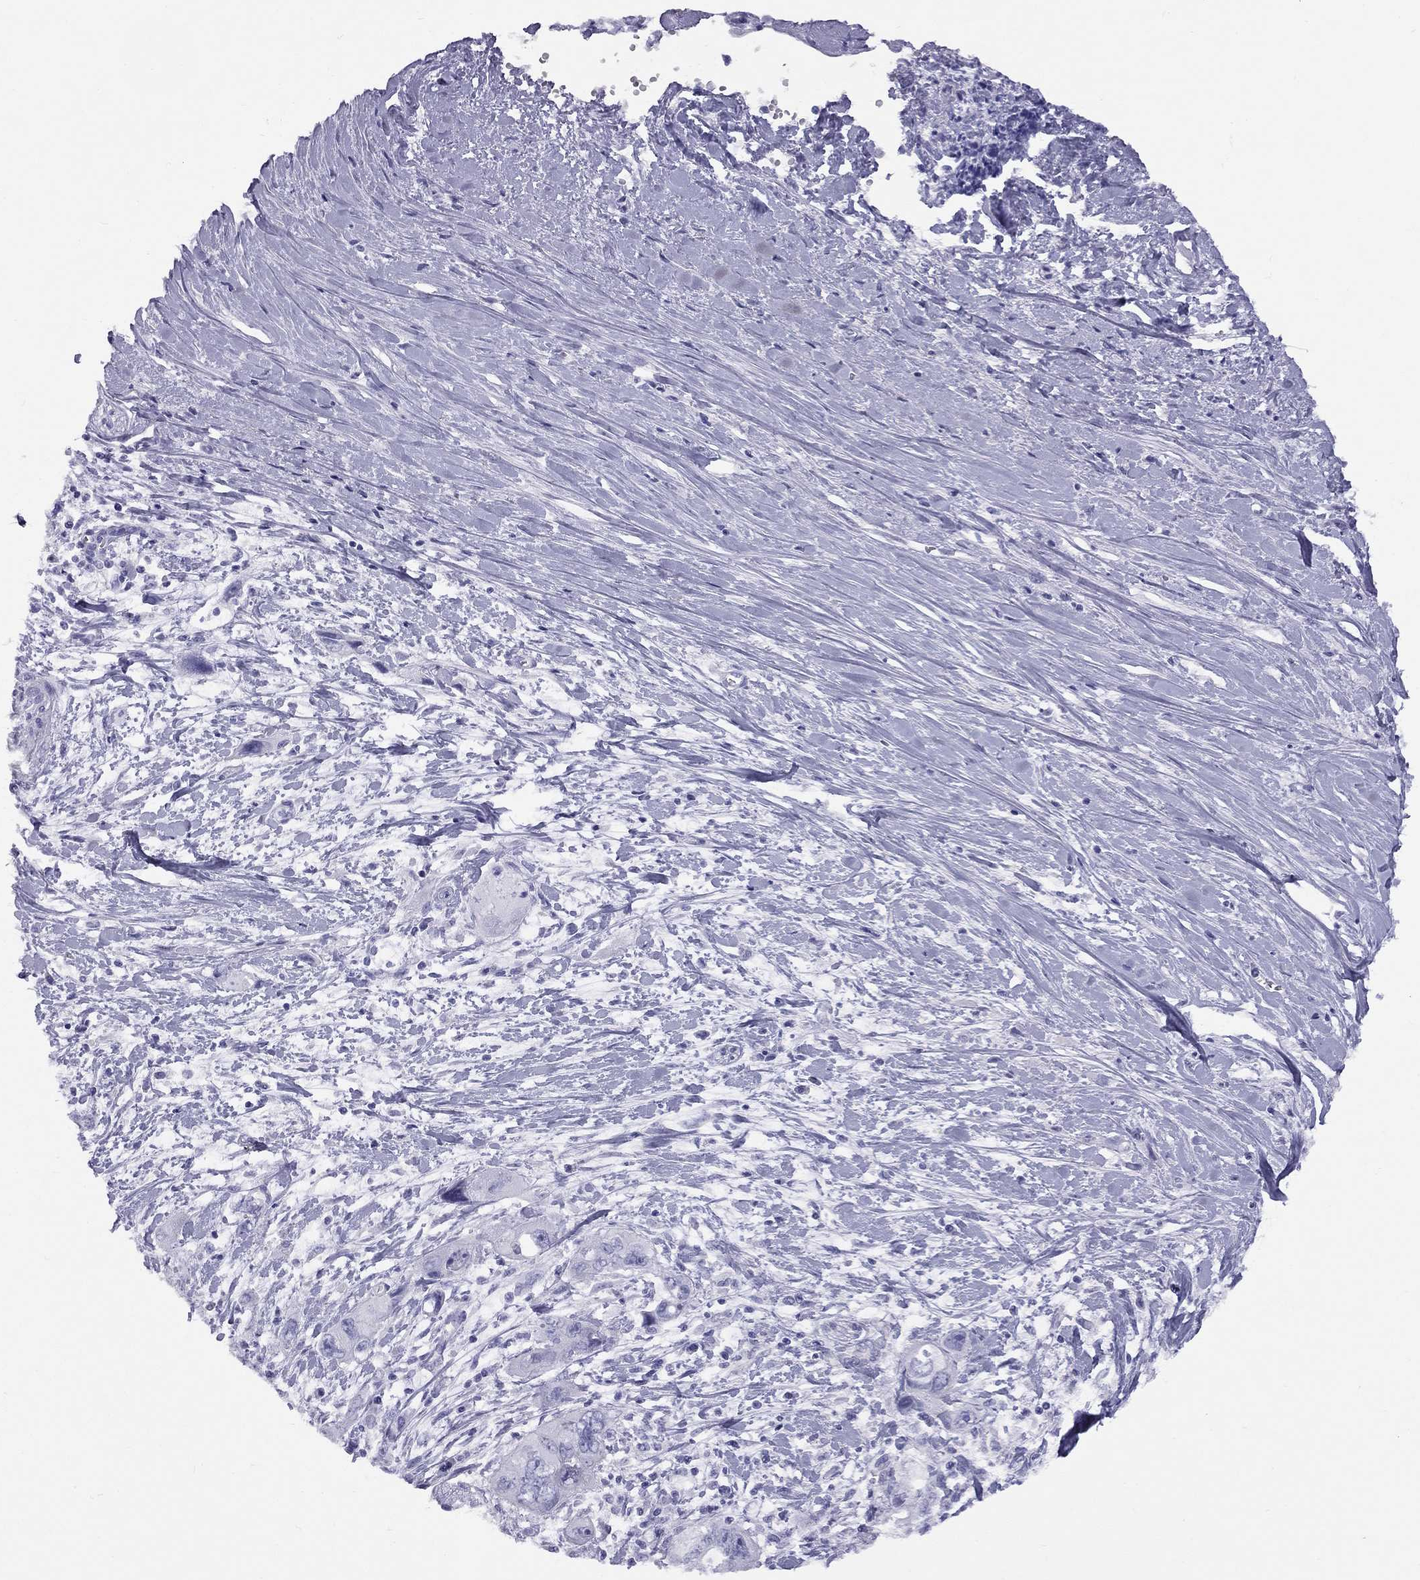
{"staining": {"intensity": "negative", "quantity": "none", "location": "none"}, "tissue": "pancreatic cancer", "cell_type": "Tumor cells", "image_type": "cancer", "snomed": [{"axis": "morphology", "description": "Adenocarcinoma, NOS"}, {"axis": "topography", "description": "Pancreas"}], "caption": "Immunohistochemical staining of pancreatic cancer demonstrates no significant positivity in tumor cells.", "gene": "FSCN3", "patient": {"sex": "male", "age": 47}}